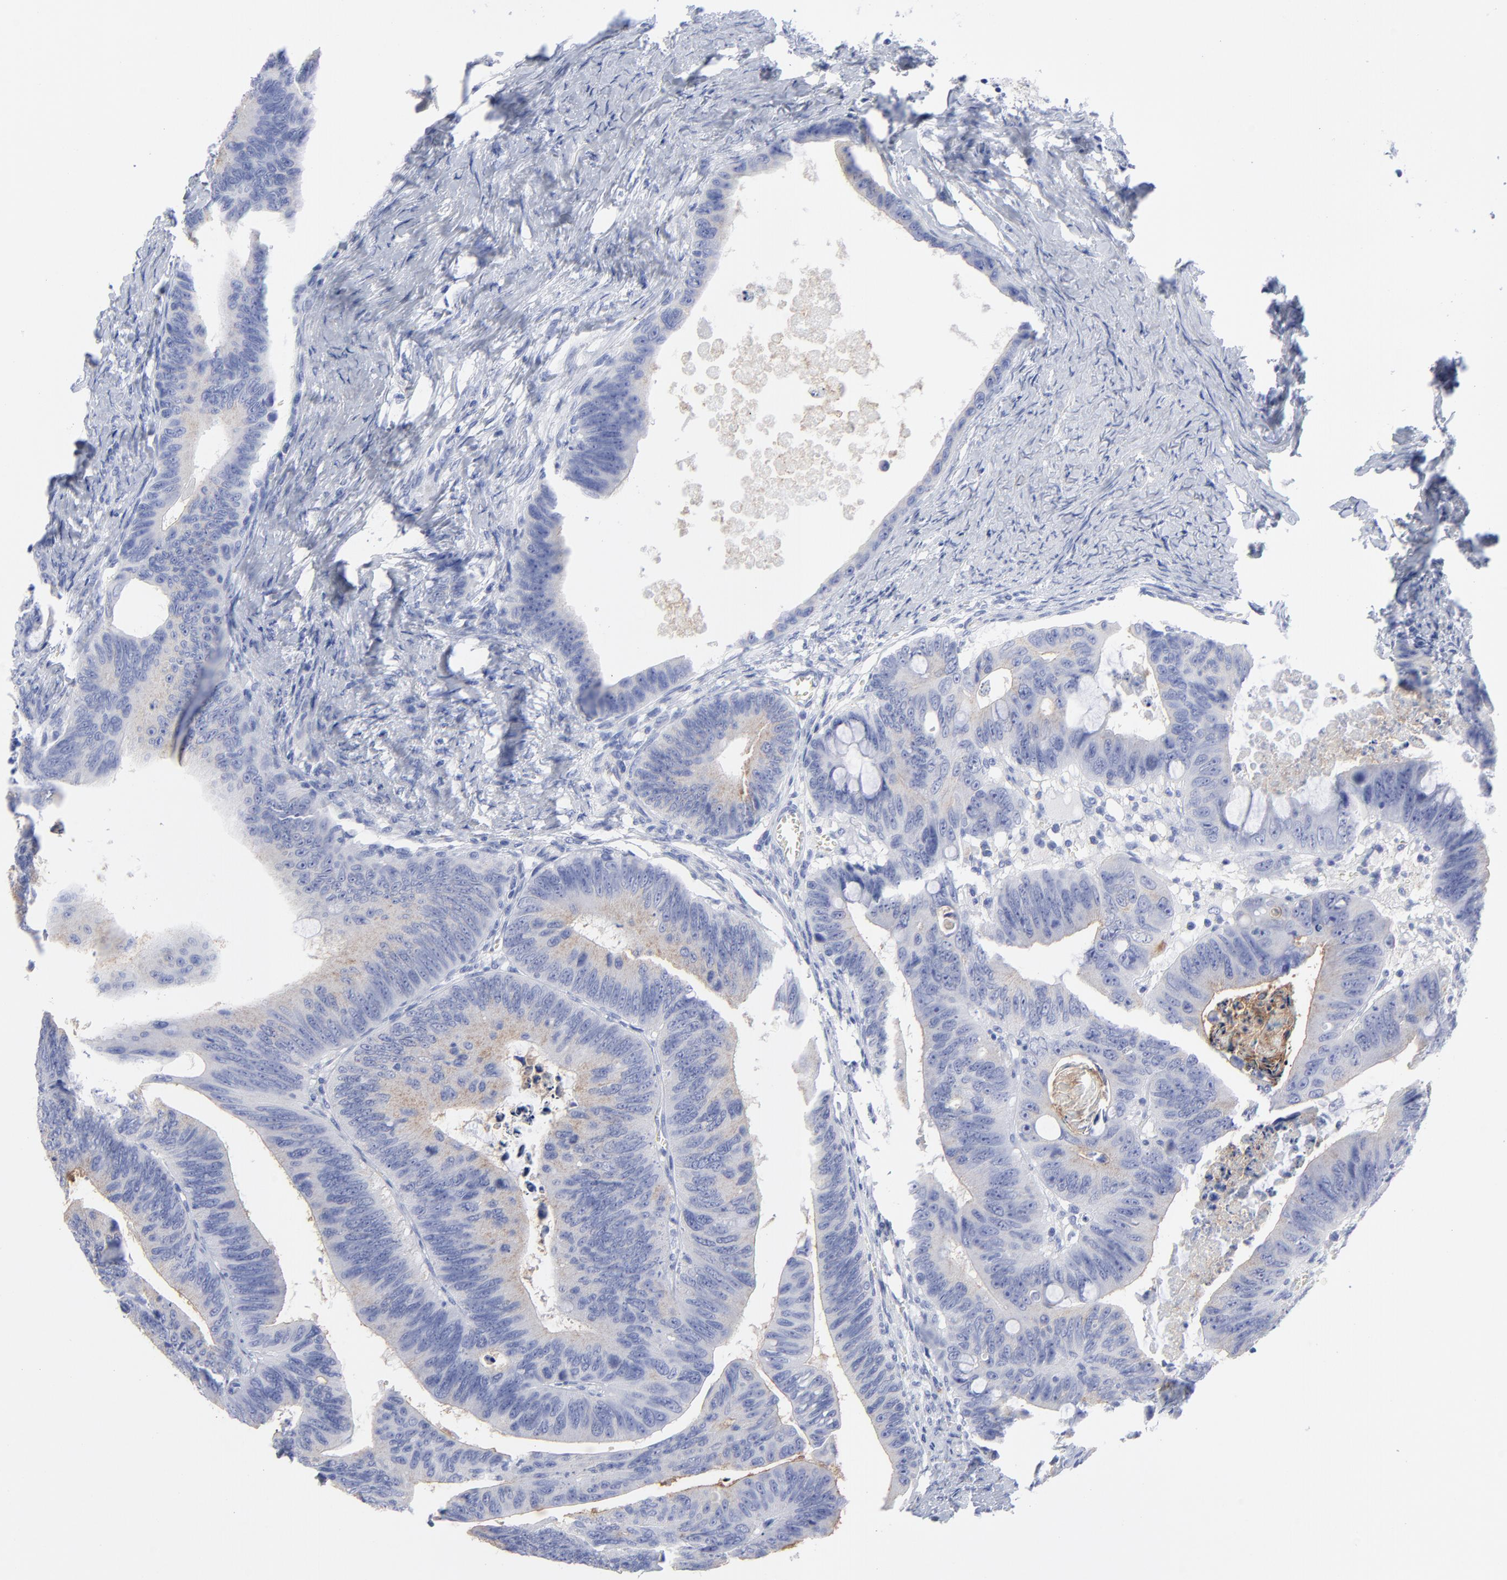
{"staining": {"intensity": "weak", "quantity": "<25%", "location": "cytoplasmic/membranous"}, "tissue": "colorectal cancer", "cell_type": "Tumor cells", "image_type": "cancer", "snomed": [{"axis": "morphology", "description": "Adenocarcinoma, NOS"}, {"axis": "topography", "description": "Colon"}], "caption": "Tumor cells are negative for brown protein staining in adenocarcinoma (colorectal).", "gene": "CNTN3", "patient": {"sex": "female", "age": 55}}